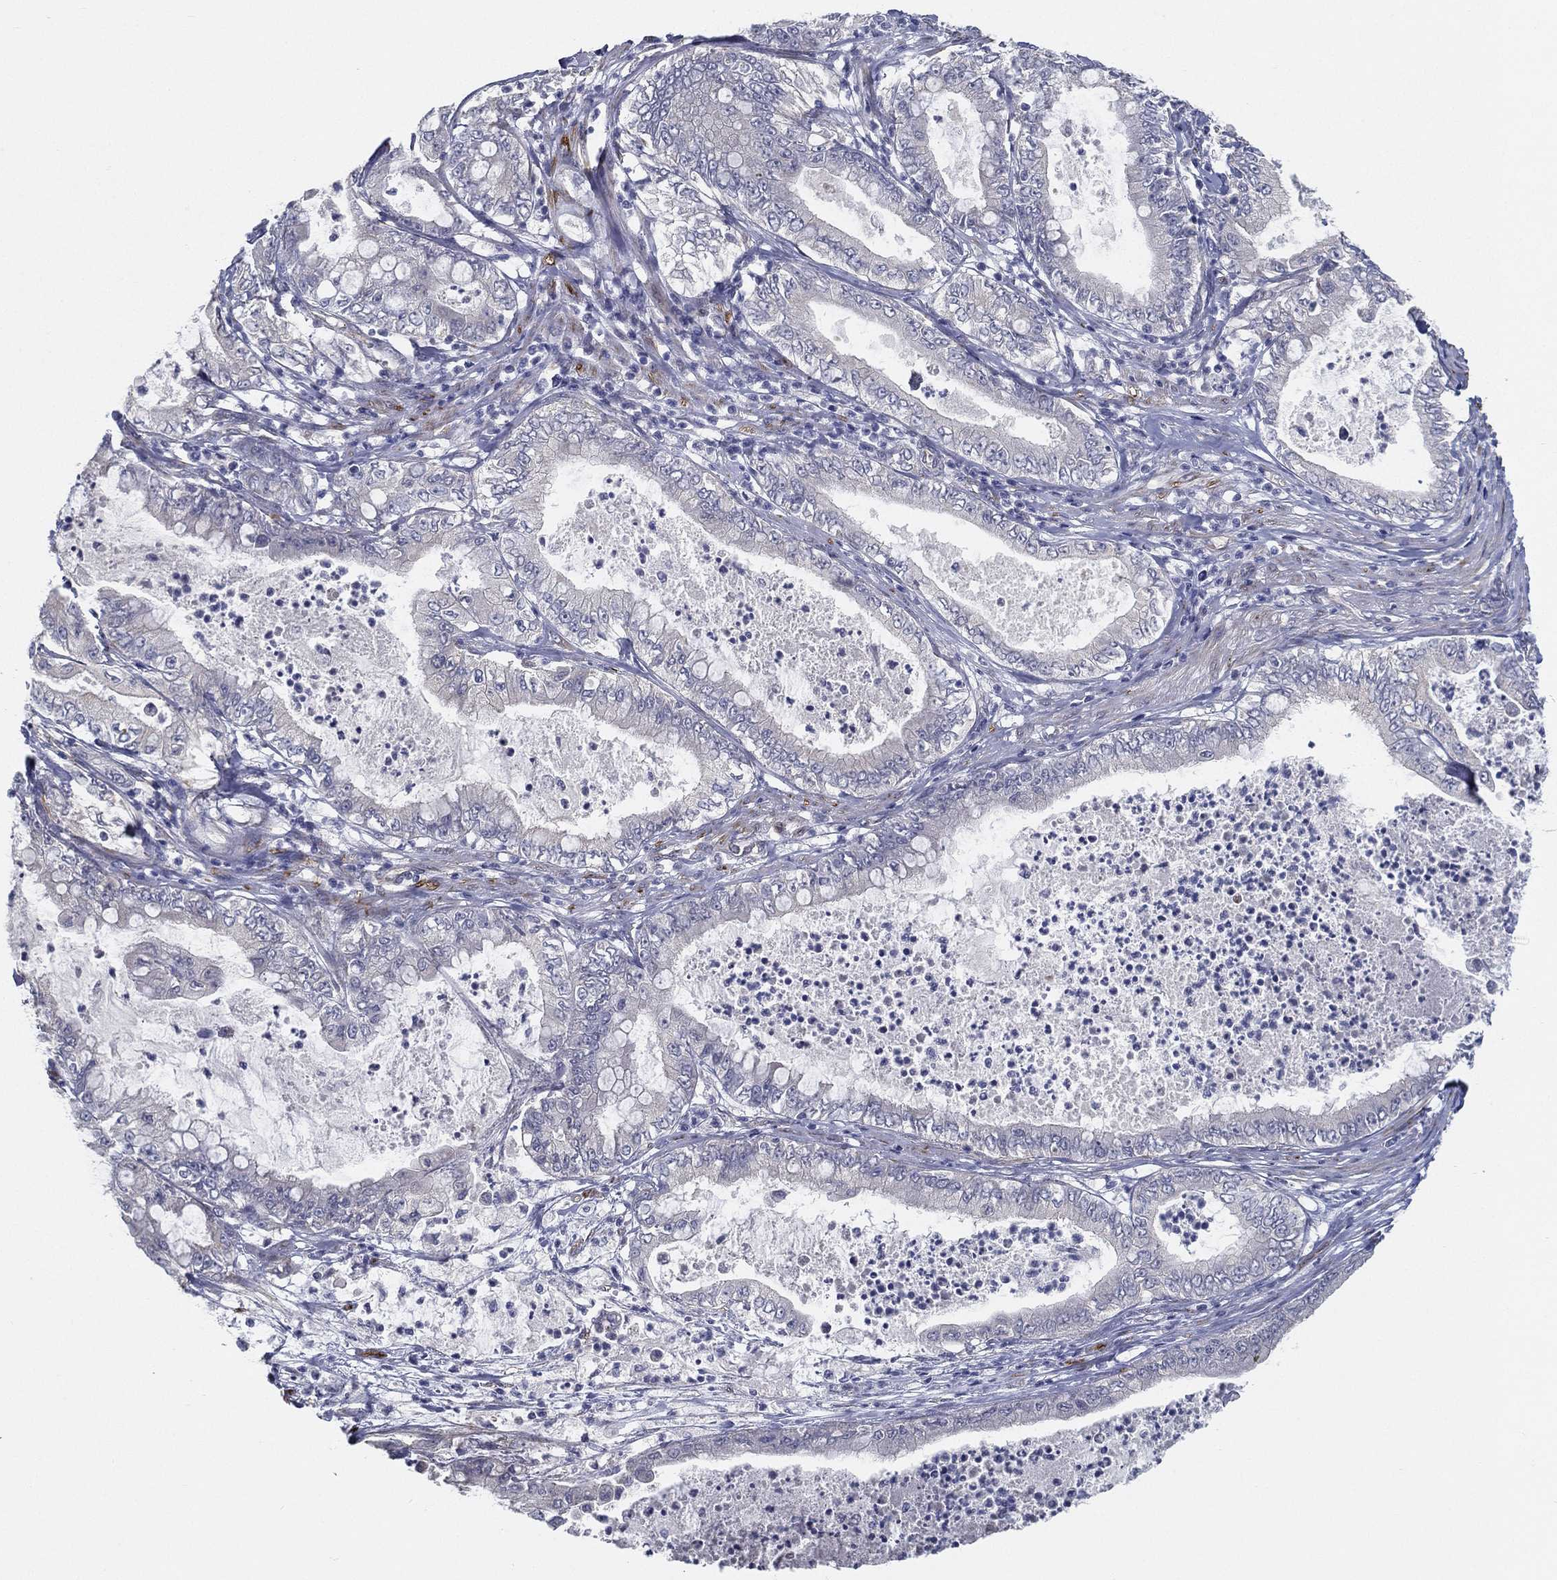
{"staining": {"intensity": "negative", "quantity": "none", "location": "none"}, "tissue": "pancreatic cancer", "cell_type": "Tumor cells", "image_type": "cancer", "snomed": [{"axis": "morphology", "description": "Adenocarcinoma, NOS"}, {"axis": "topography", "description": "Pancreas"}], "caption": "This photomicrograph is of pancreatic adenocarcinoma stained with immunohistochemistry to label a protein in brown with the nuclei are counter-stained blue. There is no staining in tumor cells. Brightfield microscopy of immunohistochemistry (IHC) stained with DAB (3,3'-diaminobenzidine) (brown) and hematoxylin (blue), captured at high magnification.", "gene": "LRRC56", "patient": {"sex": "male", "age": 71}}